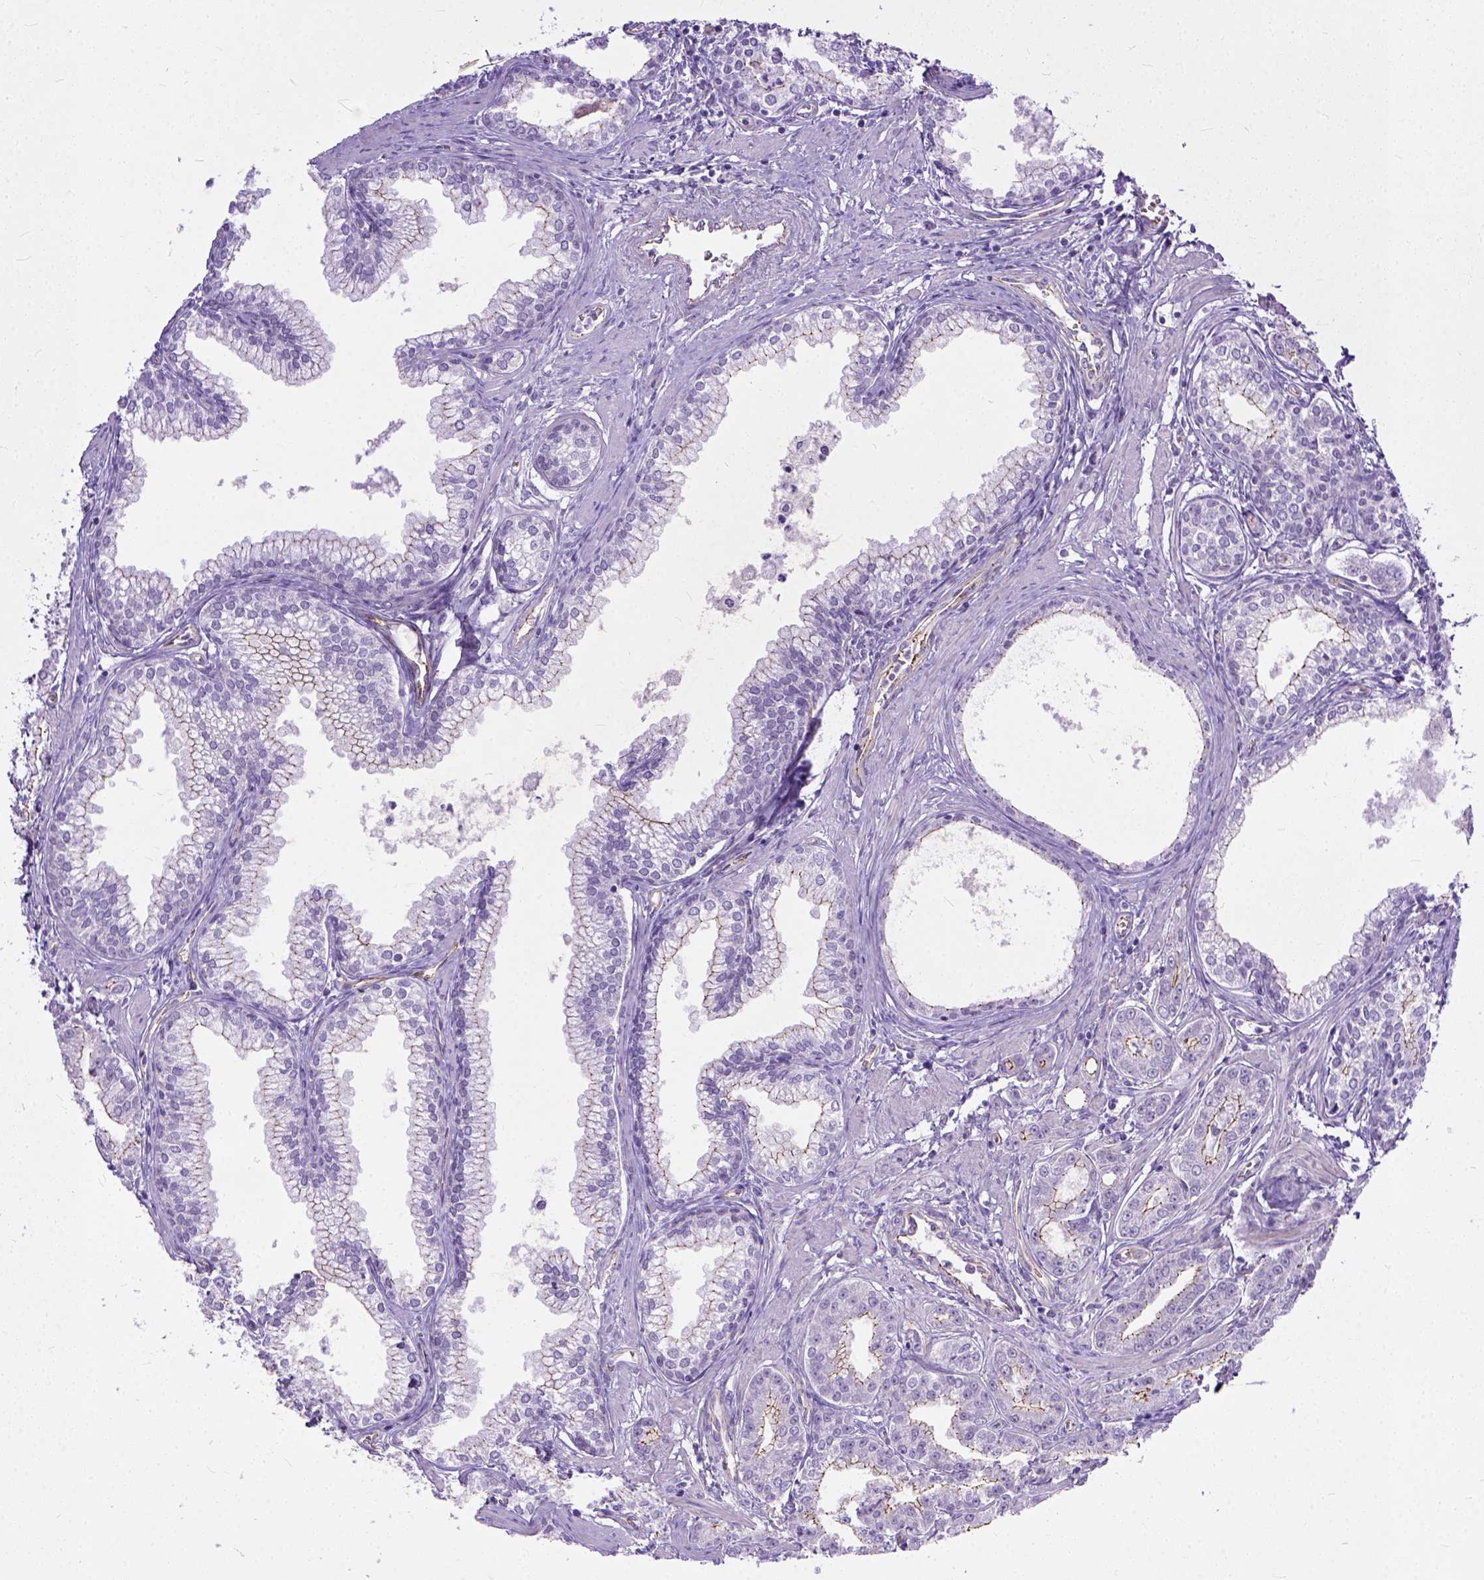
{"staining": {"intensity": "weak", "quantity": "25%-75%", "location": "cytoplasmic/membranous"}, "tissue": "prostate cancer", "cell_type": "Tumor cells", "image_type": "cancer", "snomed": [{"axis": "morphology", "description": "Adenocarcinoma, NOS"}, {"axis": "topography", "description": "Prostate"}], "caption": "Weak cytoplasmic/membranous staining is seen in approximately 25%-75% of tumor cells in prostate cancer (adenocarcinoma).", "gene": "ADGRF1", "patient": {"sex": "male", "age": 71}}